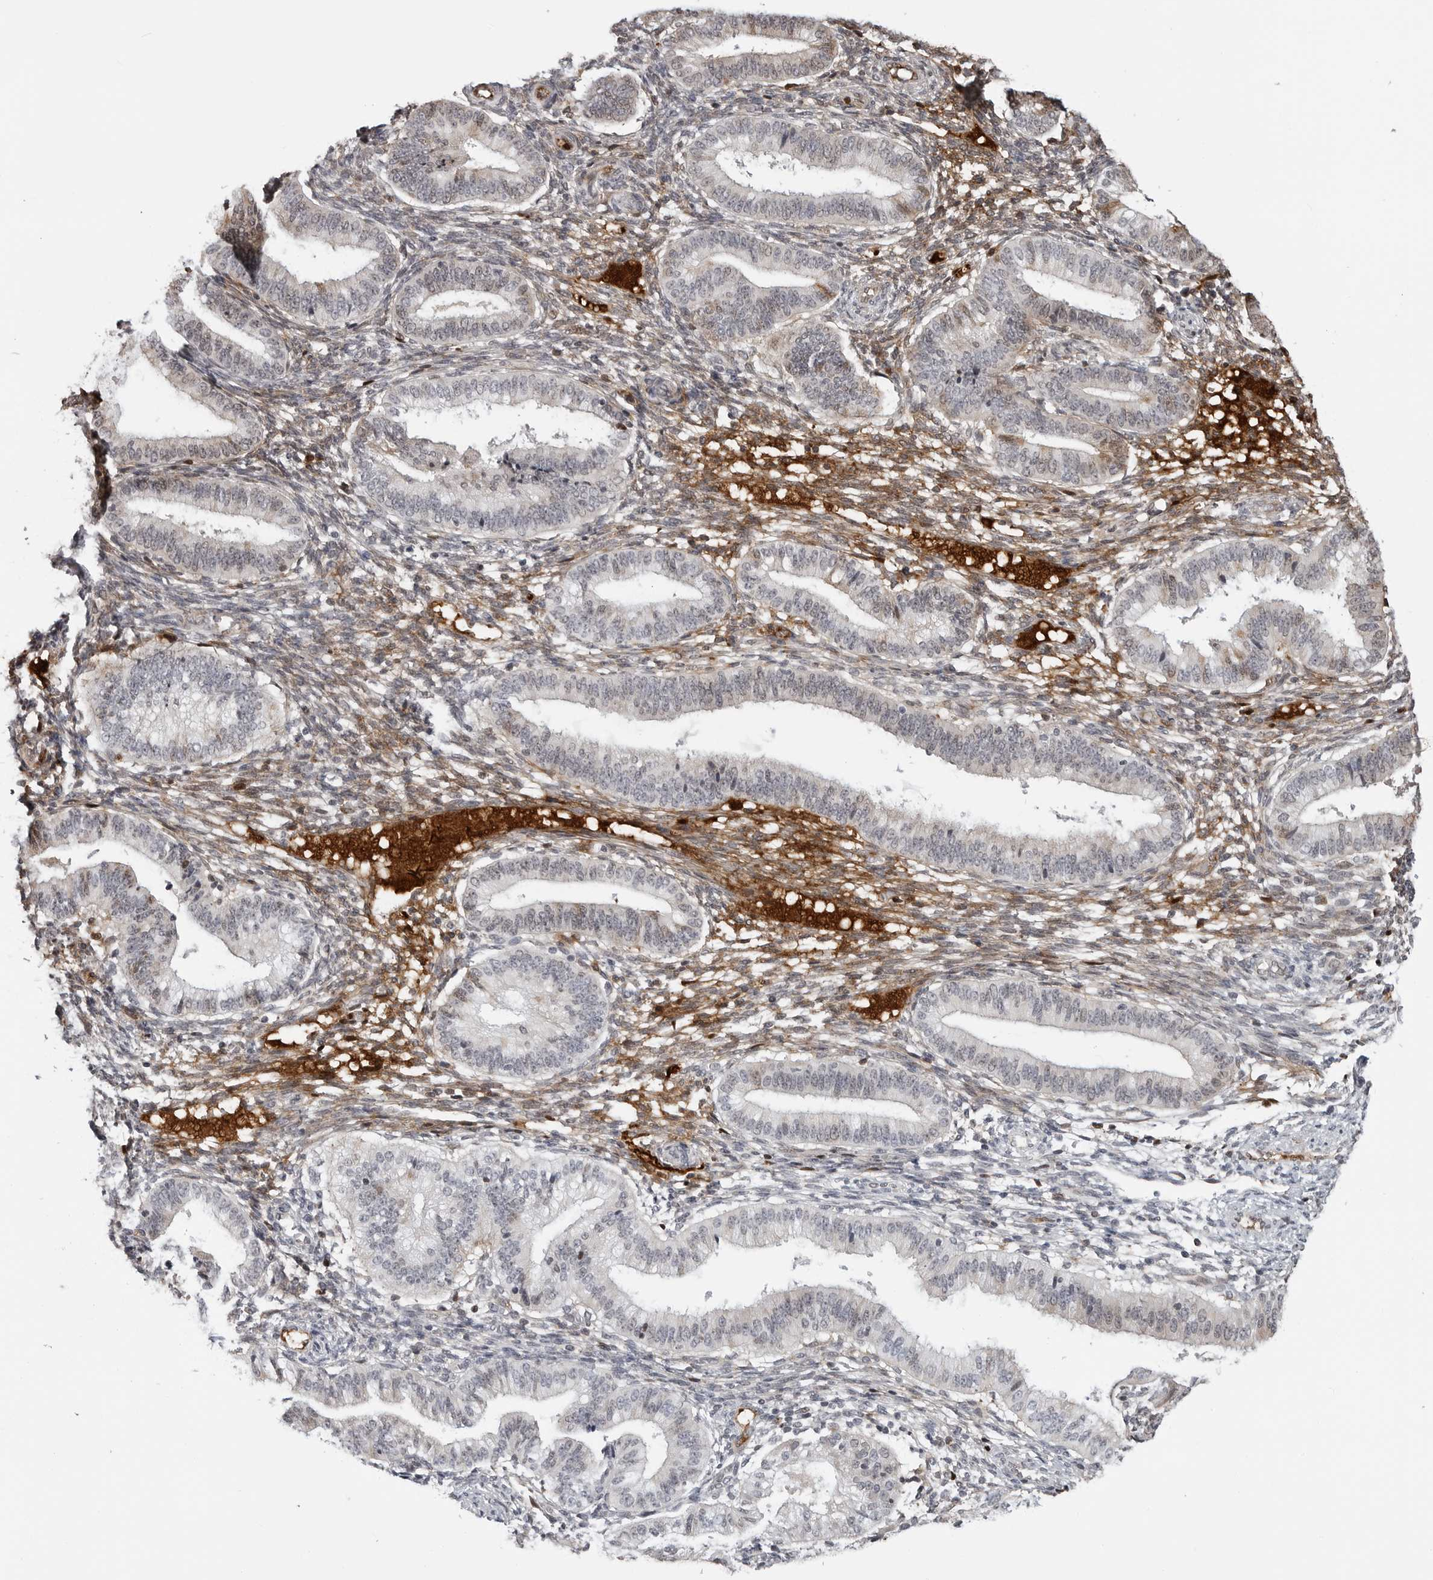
{"staining": {"intensity": "moderate", "quantity": "<25%", "location": "cytoplasmic/membranous"}, "tissue": "endometrium", "cell_type": "Cells in endometrial stroma", "image_type": "normal", "snomed": [{"axis": "morphology", "description": "Normal tissue, NOS"}, {"axis": "topography", "description": "Endometrium"}], "caption": "Immunohistochemical staining of normal endometrium exhibits moderate cytoplasmic/membranous protein positivity in approximately <25% of cells in endometrial stroma. (IHC, brightfield microscopy, high magnification).", "gene": "CXCR5", "patient": {"sex": "female", "age": 39}}